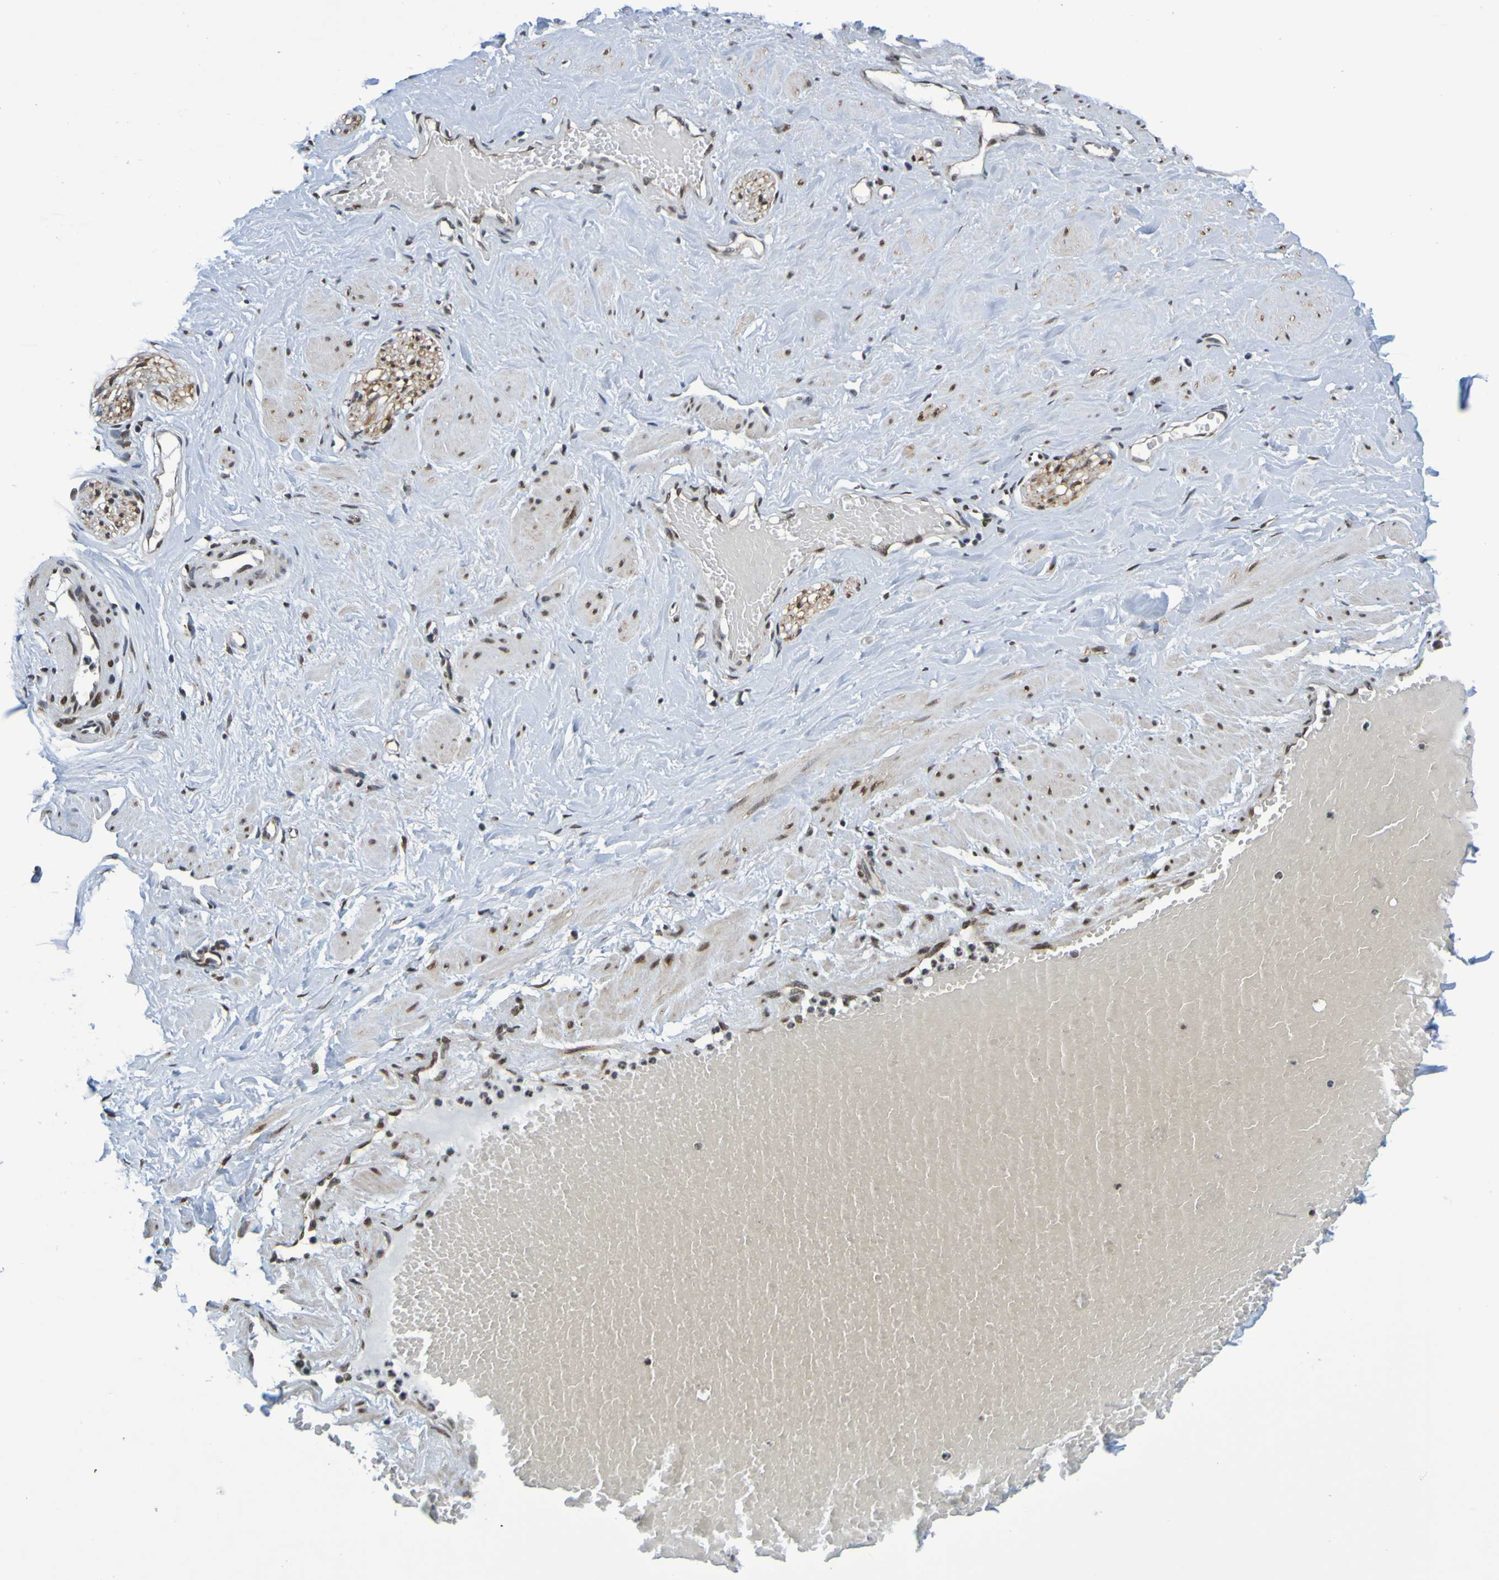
{"staining": {"intensity": "strong", "quantity": "25%-75%", "location": "nuclear"}, "tissue": "adipose tissue", "cell_type": "Adipocytes", "image_type": "normal", "snomed": [{"axis": "morphology", "description": "Normal tissue, NOS"}, {"axis": "topography", "description": "Soft tissue"}, {"axis": "topography", "description": "Vascular tissue"}], "caption": "Immunohistochemistry (IHC) image of unremarkable adipose tissue stained for a protein (brown), which displays high levels of strong nuclear positivity in about 25%-75% of adipocytes.", "gene": "HDAC2", "patient": {"sex": "female", "age": 35}}